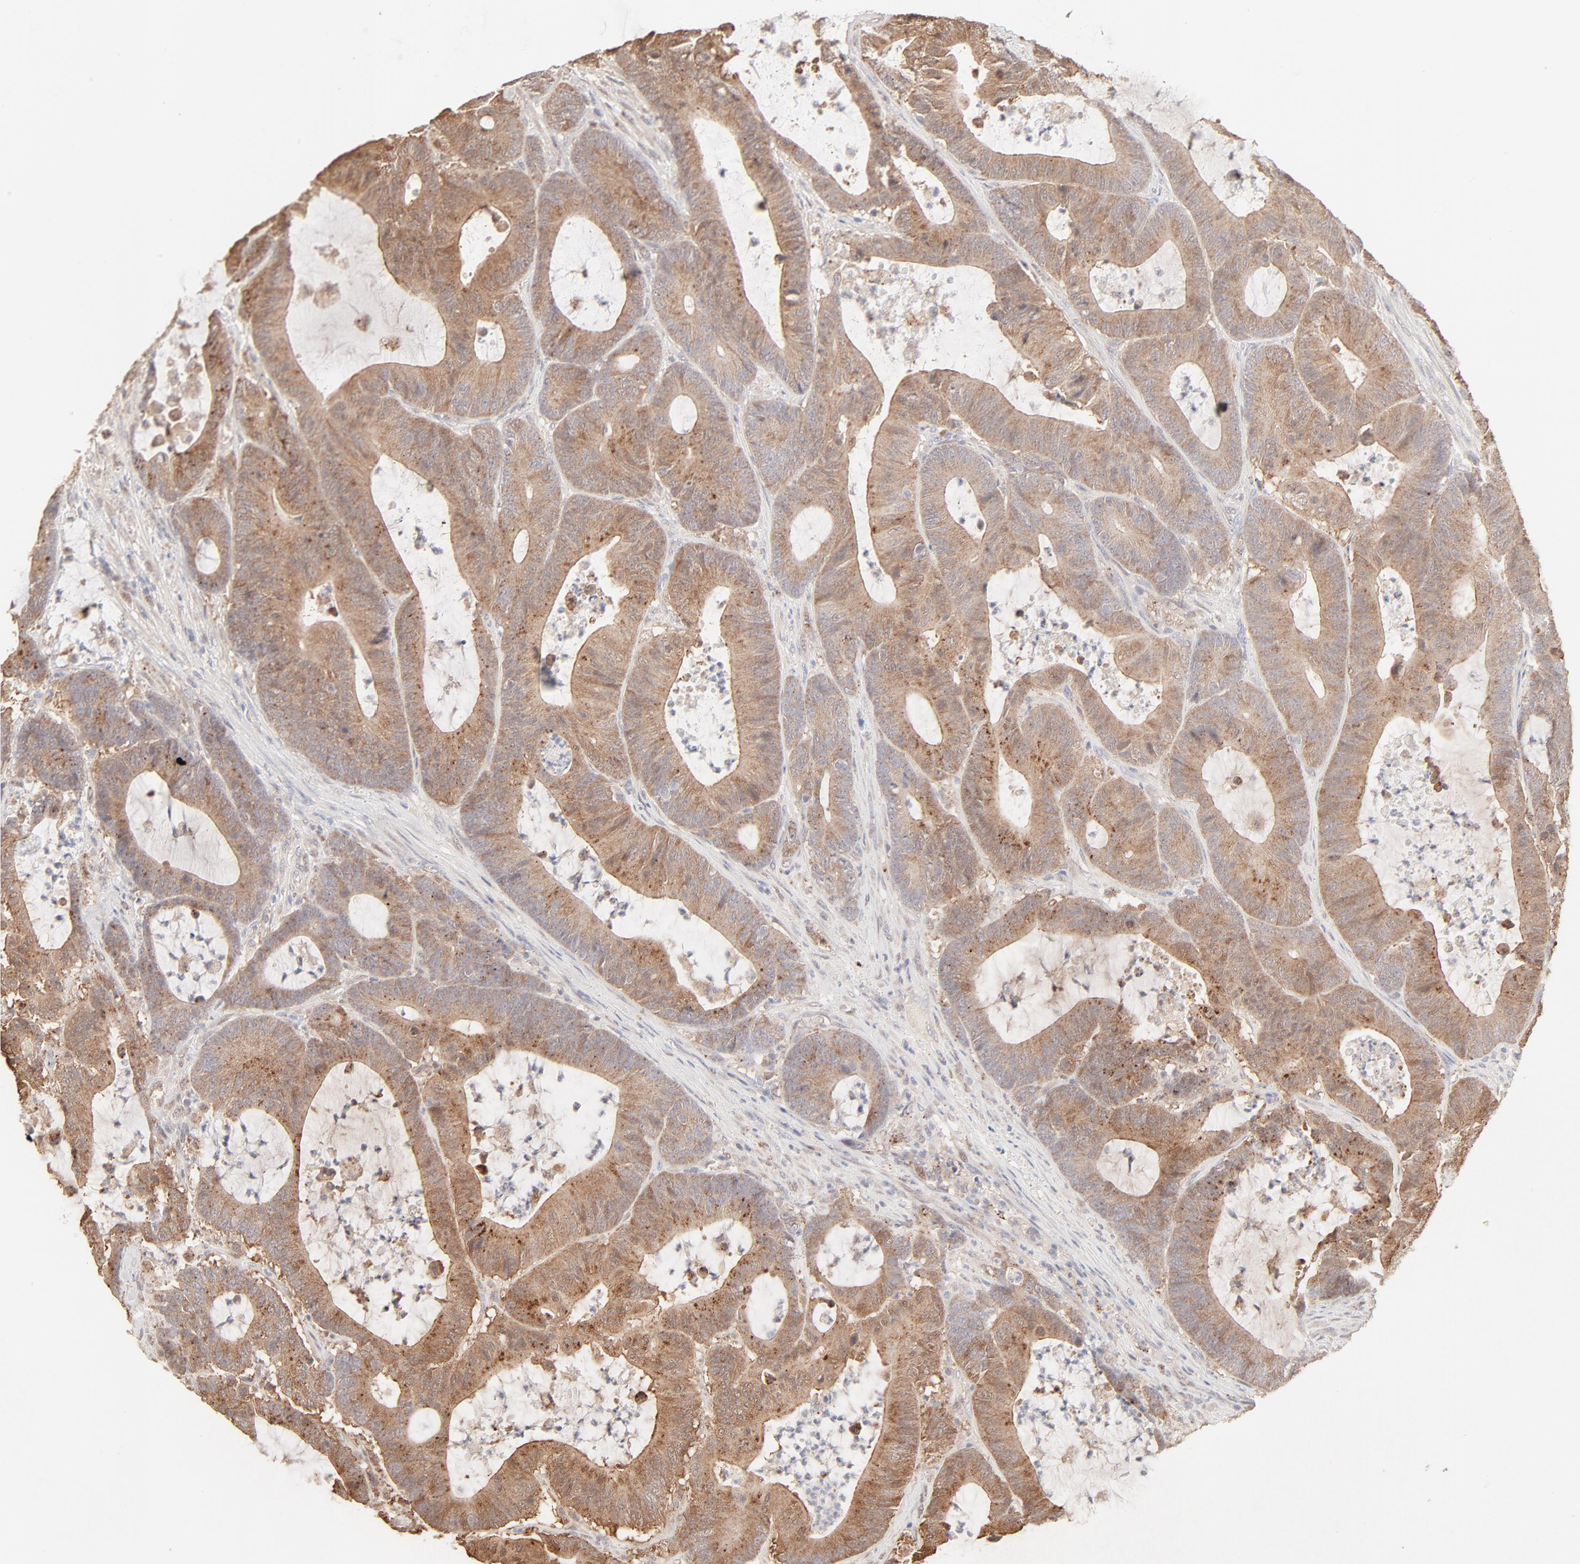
{"staining": {"intensity": "moderate", "quantity": ">75%", "location": "cytoplasmic/membranous"}, "tissue": "colorectal cancer", "cell_type": "Tumor cells", "image_type": "cancer", "snomed": [{"axis": "morphology", "description": "Adenocarcinoma, NOS"}, {"axis": "topography", "description": "Colon"}], "caption": "Tumor cells reveal moderate cytoplasmic/membranous staining in approximately >75% of cells in colorectal cancer.", "gene": "LGALS2", "patient": {"sex": "female", "age": 84}}